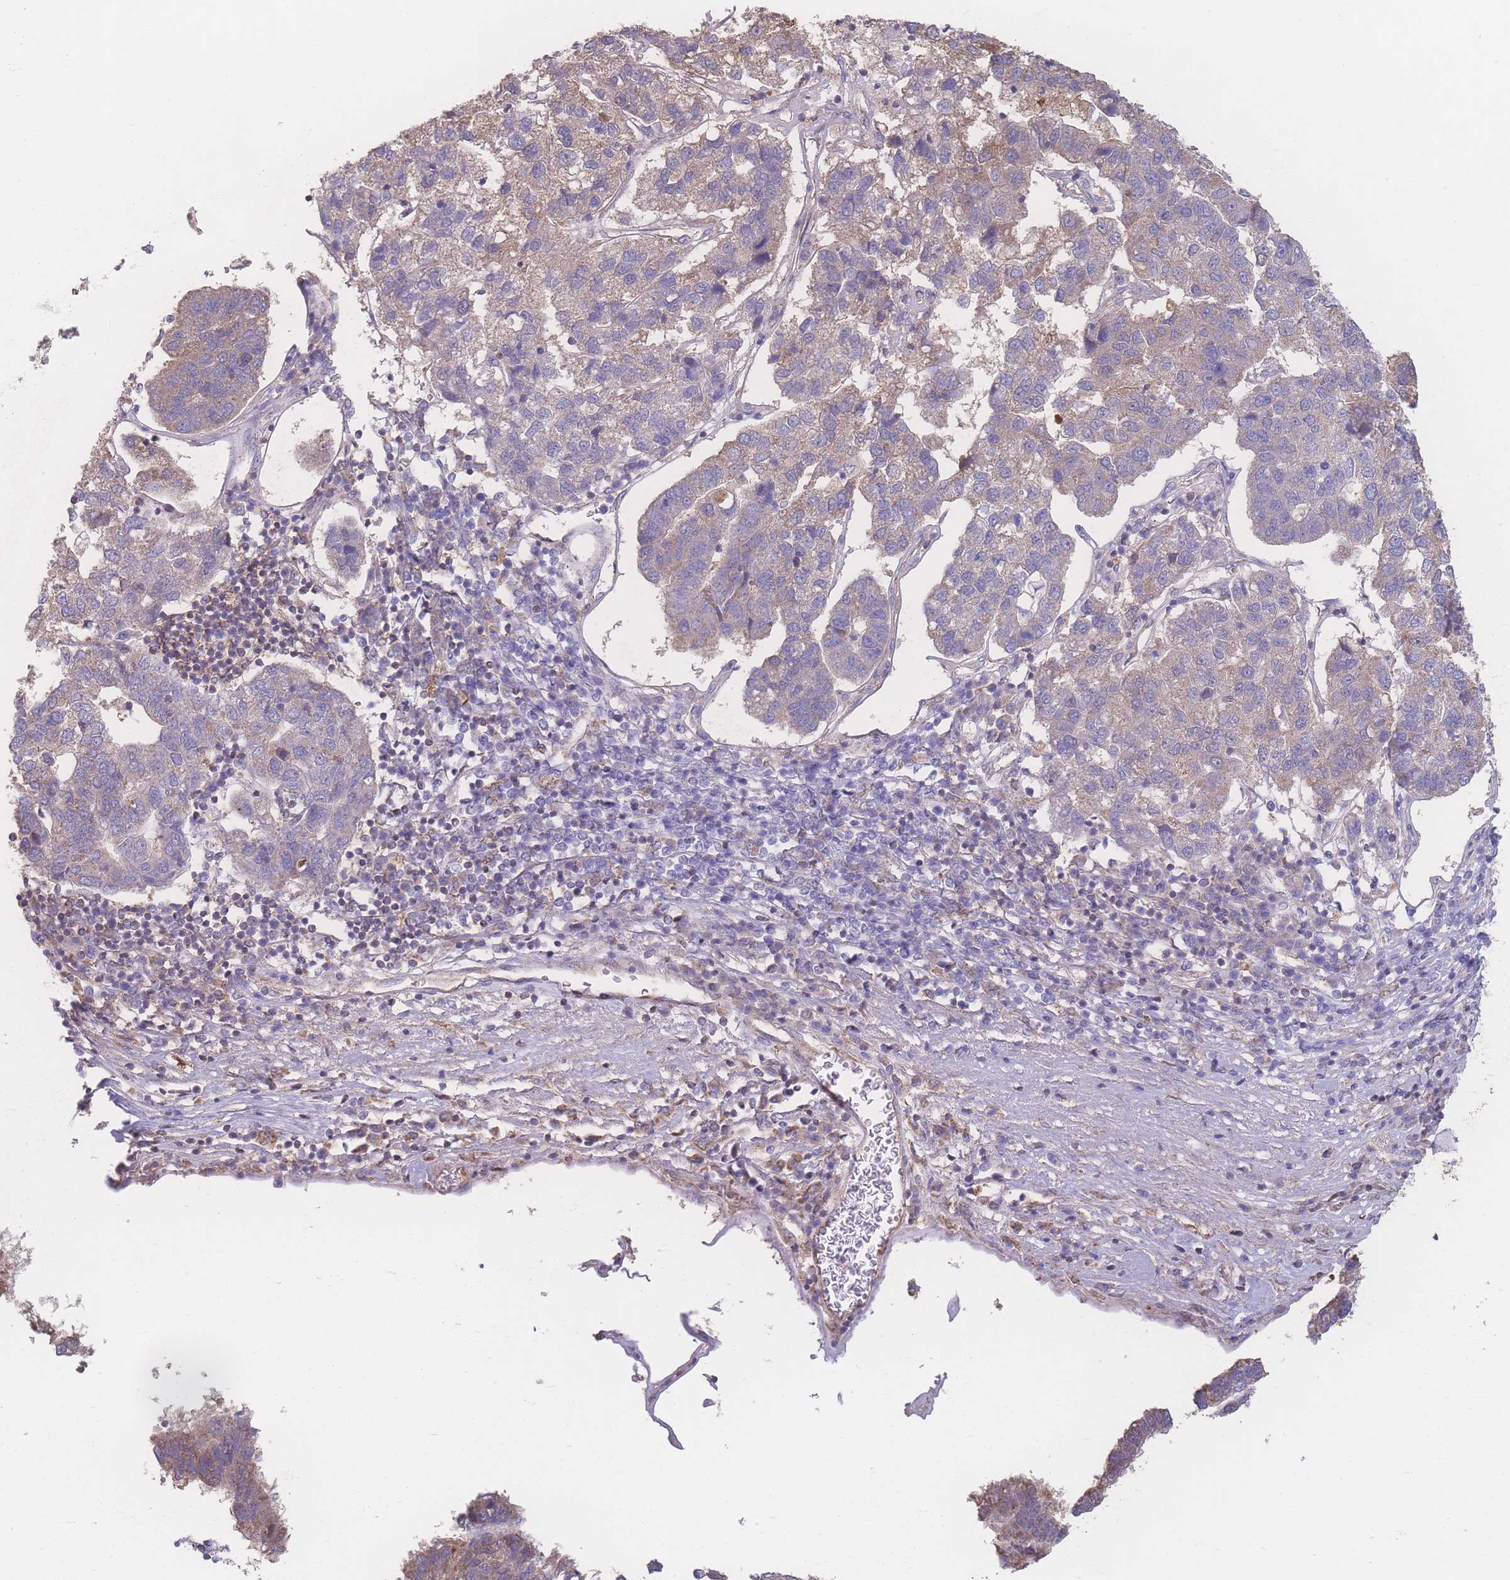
{"staining": {"intensity": "weak", "quantity": ">75%", "location": "cytoplasmic/membranous"}, "tissue": "pancreatic cancer", "cell_type": "Tumor cells", "image_type": "cancer", "snomed": [{"axis": "morphology", "description": "Adenocarcinoma, NOS"}, {"axis": "topography", "description": "Pancreas"}], "caption": "Immunohistochemical staining of human pancreatic cancer reveals weak cytoplasmic/membranous protein staining in approximately >75% of tumor cells.", "gene": "GIPR", "patient": {"sex": "female", "age": 61}}